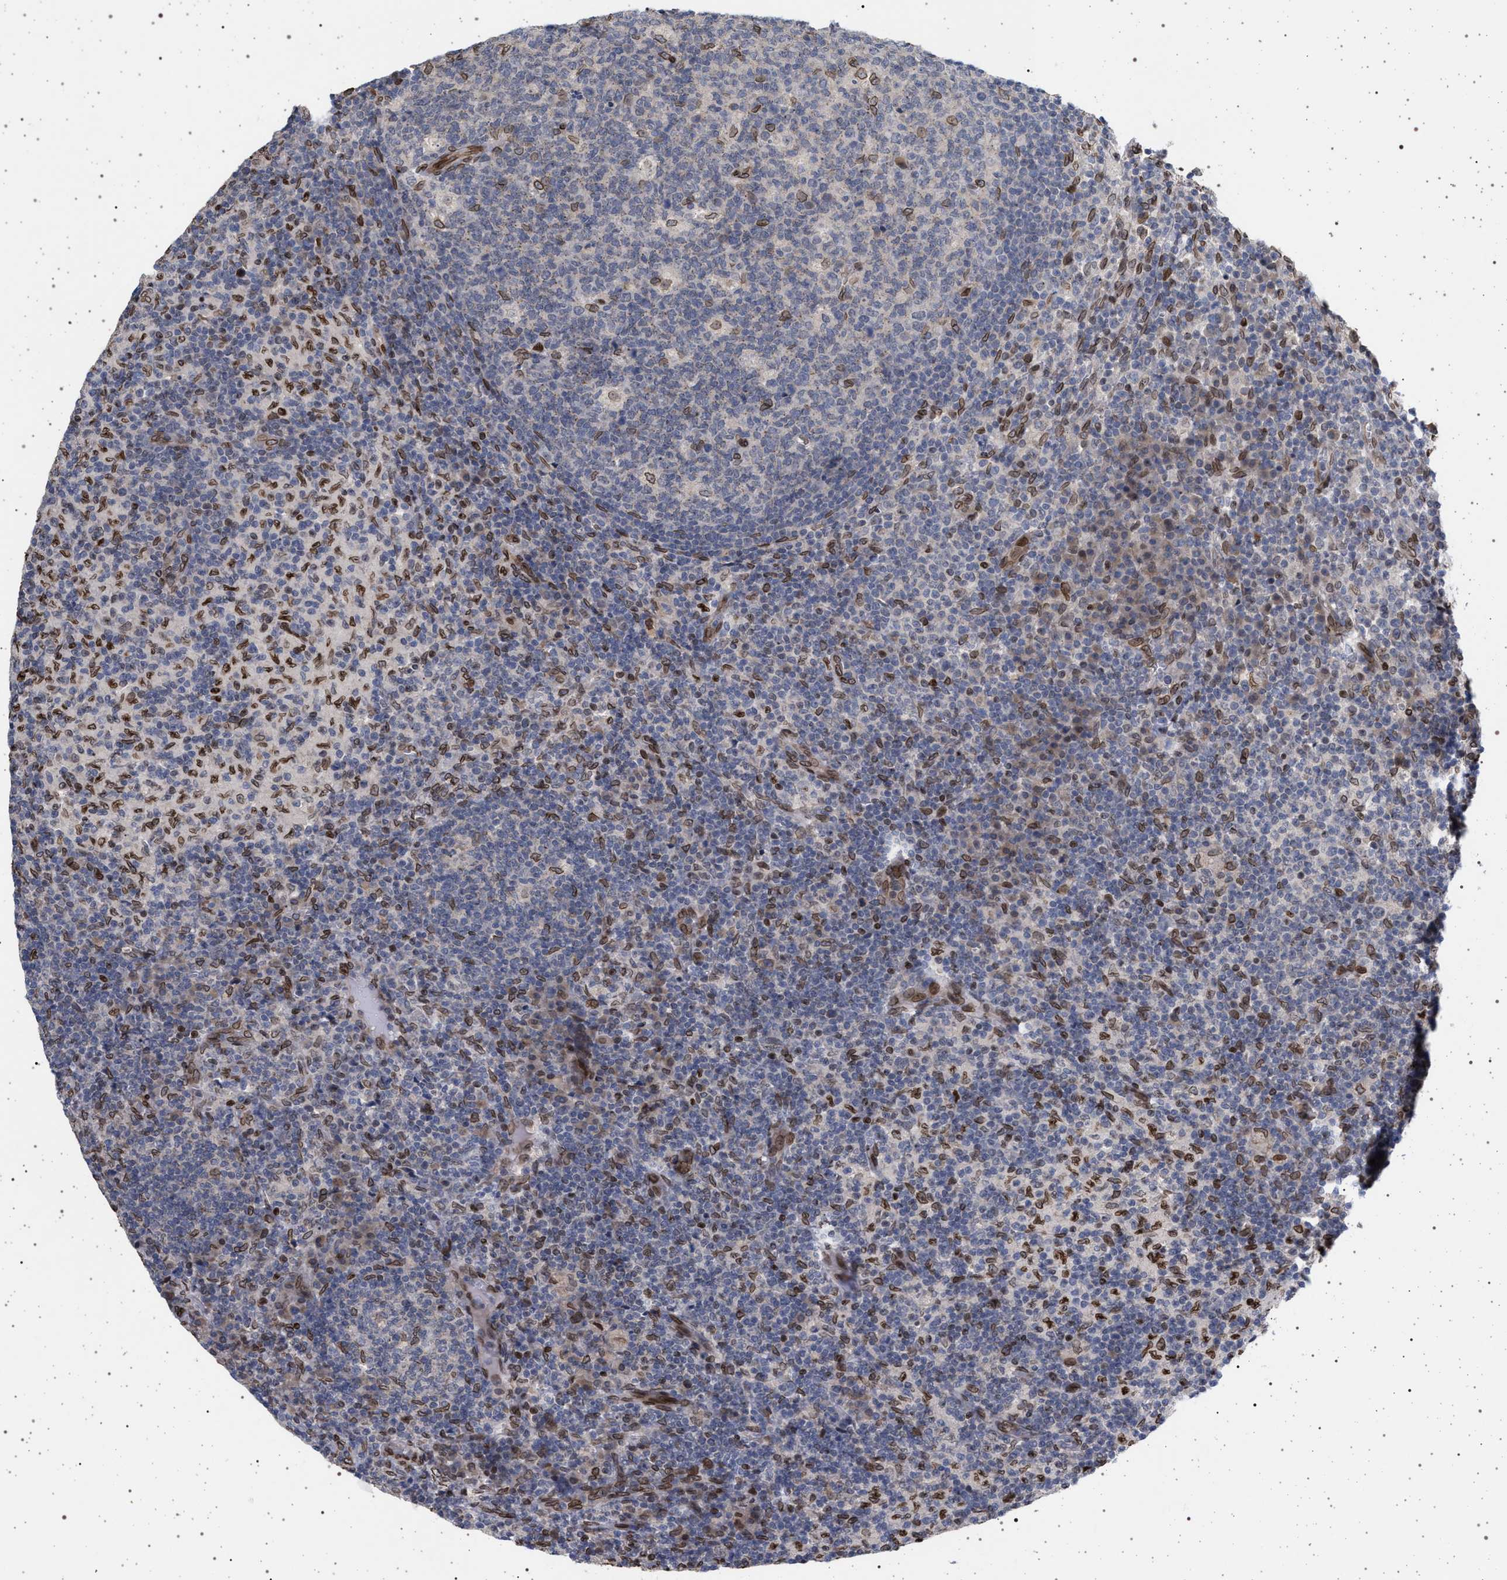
{"staining": {"intensity": "moderate", "quantity": "25%-75%", "location": "cytoplasmic/membranous,nuclear"}, "tissue": "lymph node", "cell_type": "Germinal center cells", "image_type": "normal", "snomed": [{"axis": "morphology", "description": "Normal tissue, NOS"}, {"axis": "morphology", "description": "Inflammation, NOS"}, {"axis": "topography", "description": "Lymph node"}], "caption": "Germinal center cells display medium levels of moderate cytoplasmic/membranous,nuclear staining in about 25%-75% of cells in unremarkable lymph node. (DAB IHC with brightfield microscopy, high magnification).", "gene": "ING2", "patient": {"sex": "male", "age": 55}}